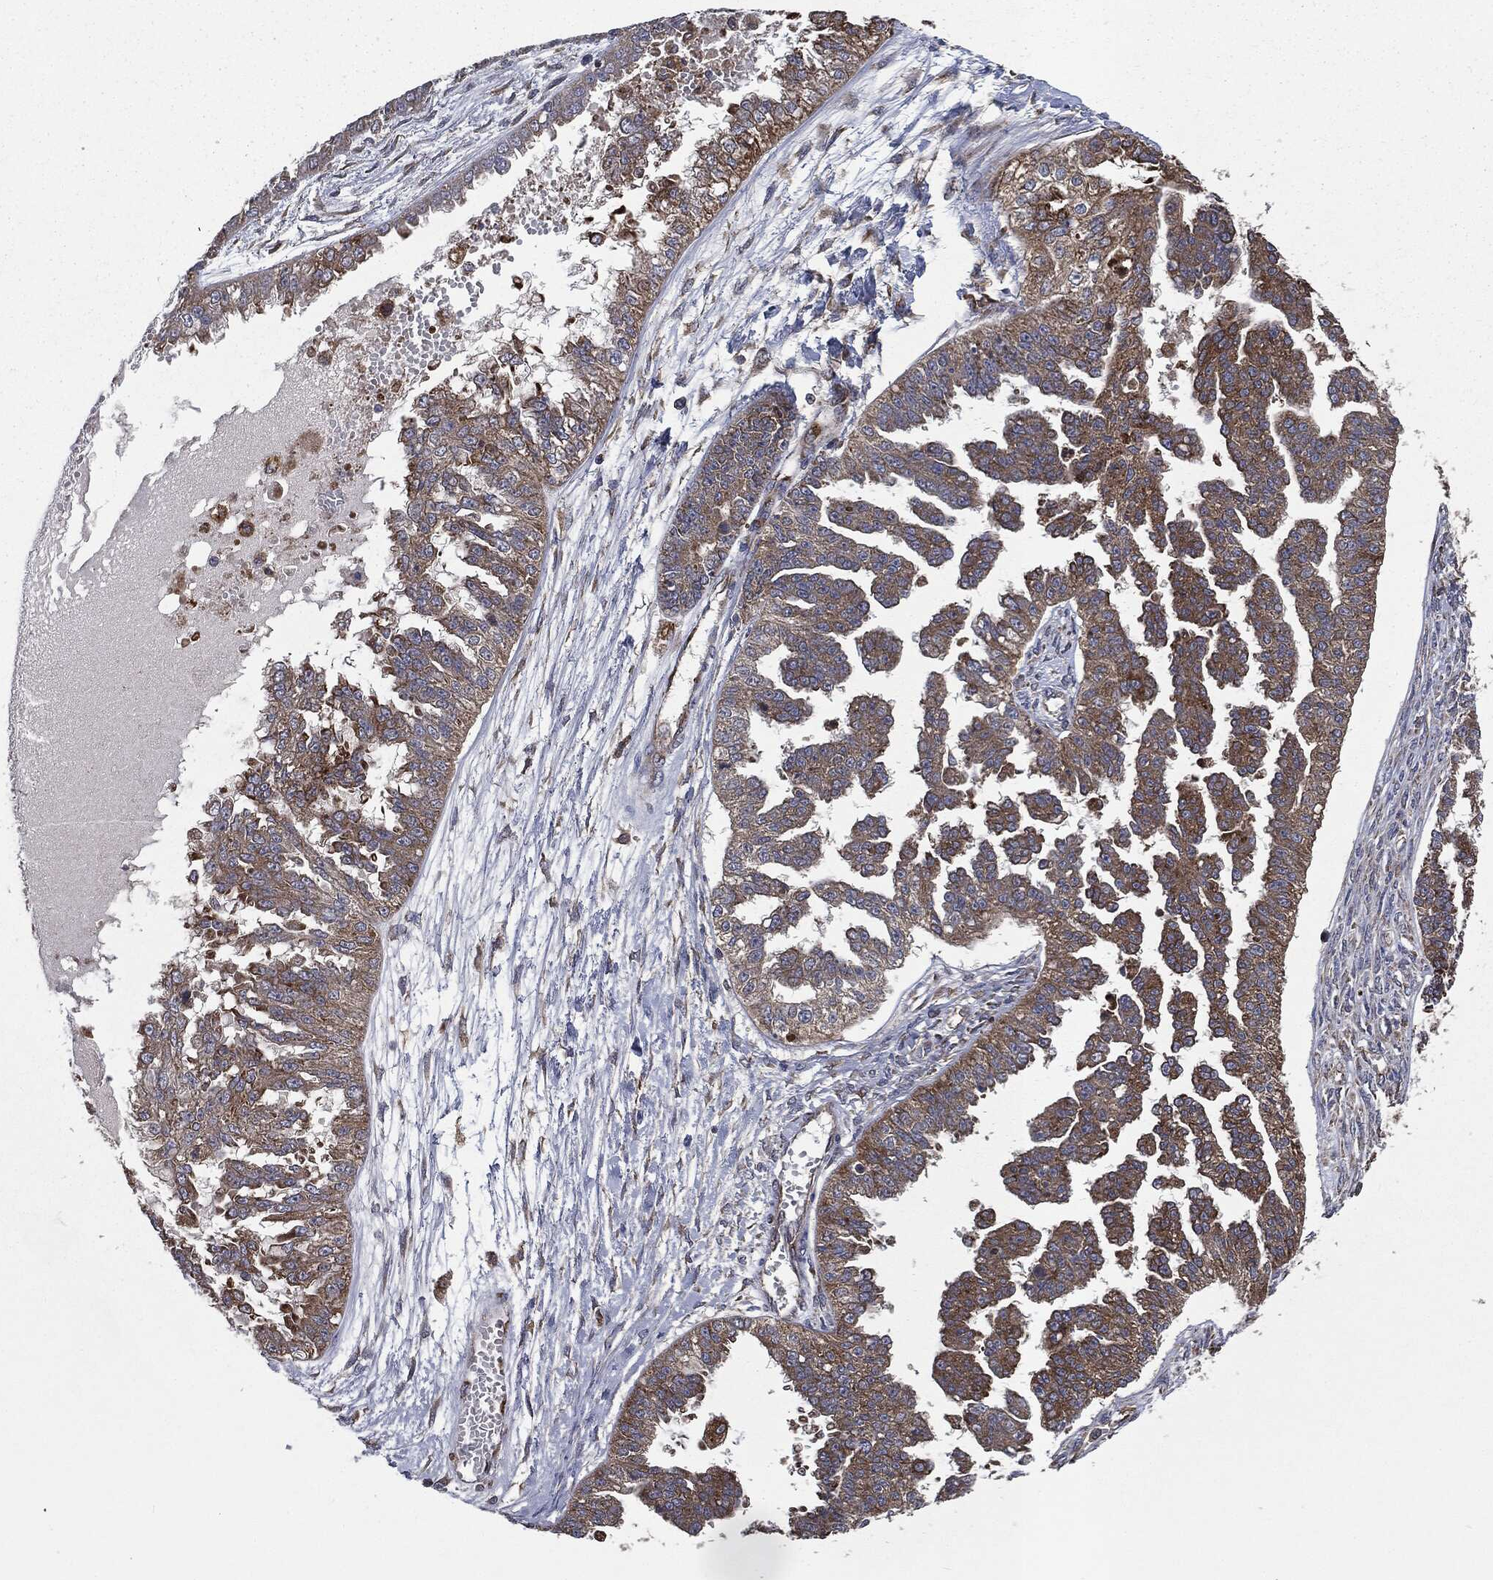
{"staining": {"intensity": "moderate", "quantity": "25%-75%", "location": "cytoplasmic/membranous"}, "tissue": "ovarian cancer", "cell_type": "Tumor cells", "image_type": "cancer", "snomed": [{"axis": "morphology", "description": "Cystadenocarcinoma, serous, NOS"}, {"axis": "topography", "description": "Ovary"}], "caption": "Immunohistochemical staining of ovarian cancer (serous cystadenocarcinoma) displays medium levels of moderate cytoplasmic/membranous staining in approximately 25%-75% of tumor cells. (Brightfield microscopy of DAB IHC at high magnification).", "gene": "PLOD3", "patient": {"sex": "female", "age": 58}}